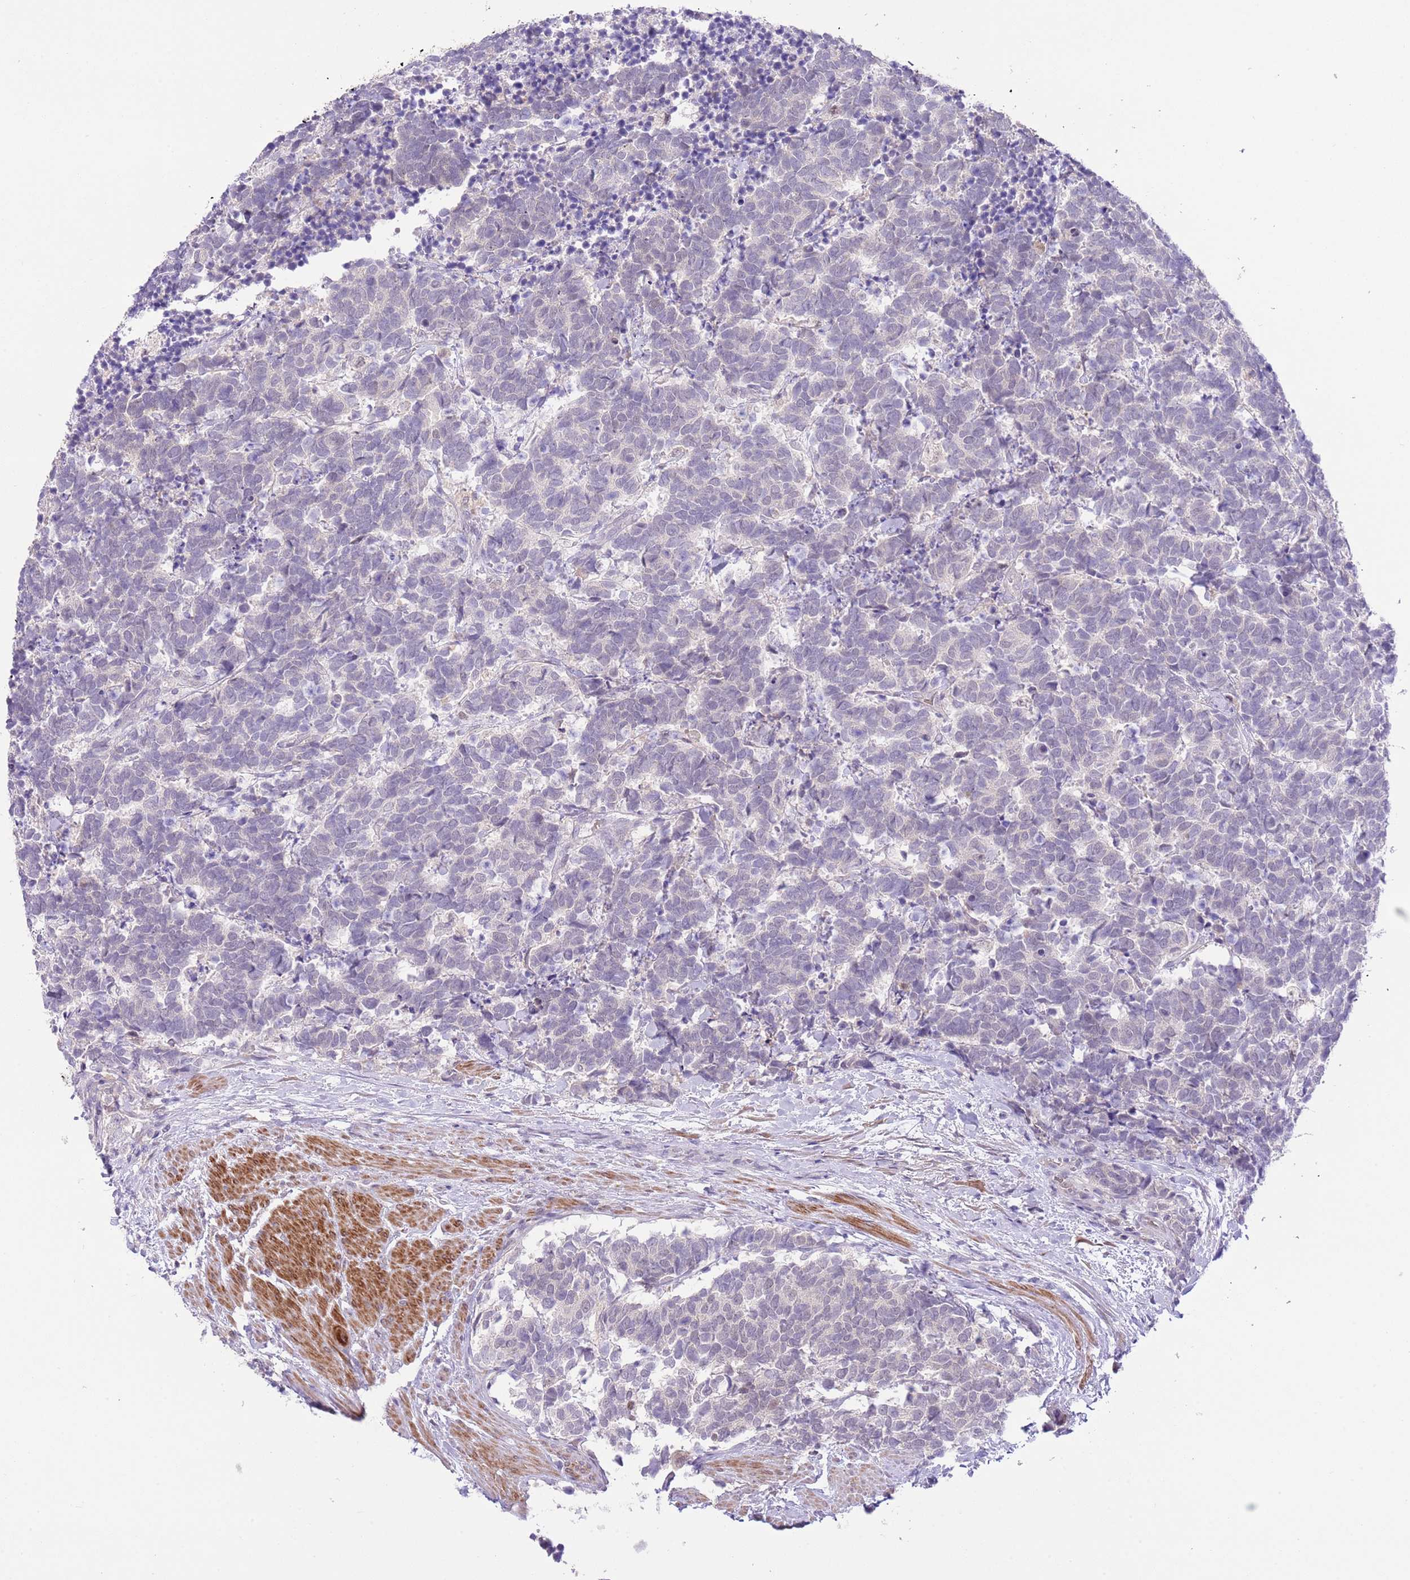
{"staining": {"intensity": "negative", "quantity": "none", "location": "none"}, "tissue": "carcinoid", "cell_type": "Tumor cells", "image_type": "cancer", "snomed": [{"axis": "morphology", "description": "Carcinoma, NOS"}, {"axis": "morphology", "description": "Carcinoid, malignant, NOS"}, {"axis": "topography", "description": "Prostate"}], "caption": "Micrograph shows no protein staining in tumor cells of carcinoid tissue.", "gene": "GALK2", "patient": {"sex": "male", "age": 57}}